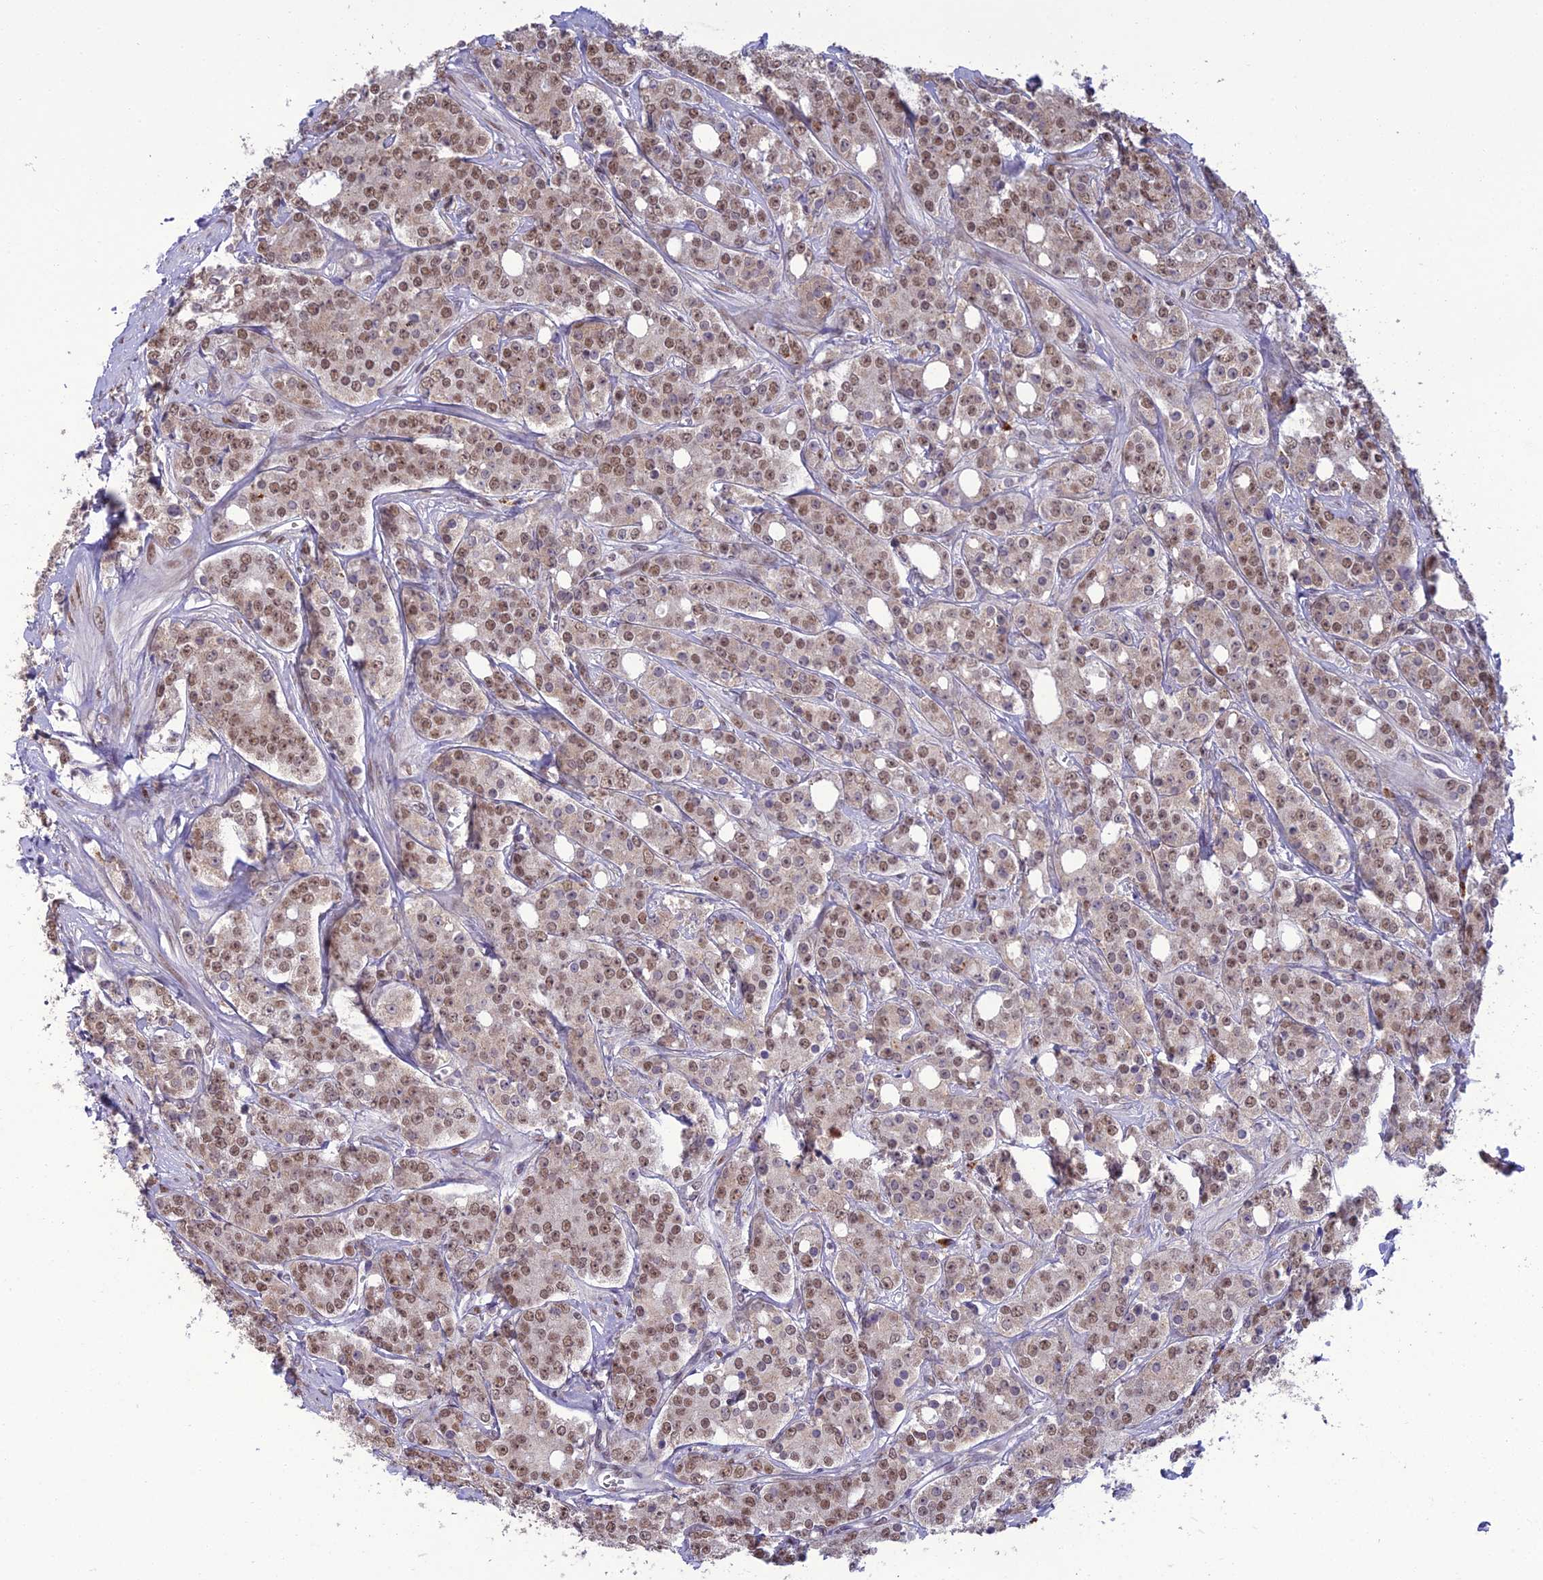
{"staining": {"intensity": "moderate", "quantity": ">75%", "location": "nuclear"}, "tissue": "prostate cancer", "cell_type": "Tumor cells", "image_type": "cancer", "snomed": [{"axis": "morphology", "description": "Adenocarcinoma, High grade"}, {"axis": "topography", "description": "Prostate"}], "caption": "The micrograph reveals a brown stain indicating the presence of a protein in the nuclear of tumor cells in prostate cancer (high-grade adenocarcinoma).", "gene": "RANBP3", "patient": {"sex": "male", "age": 62}}